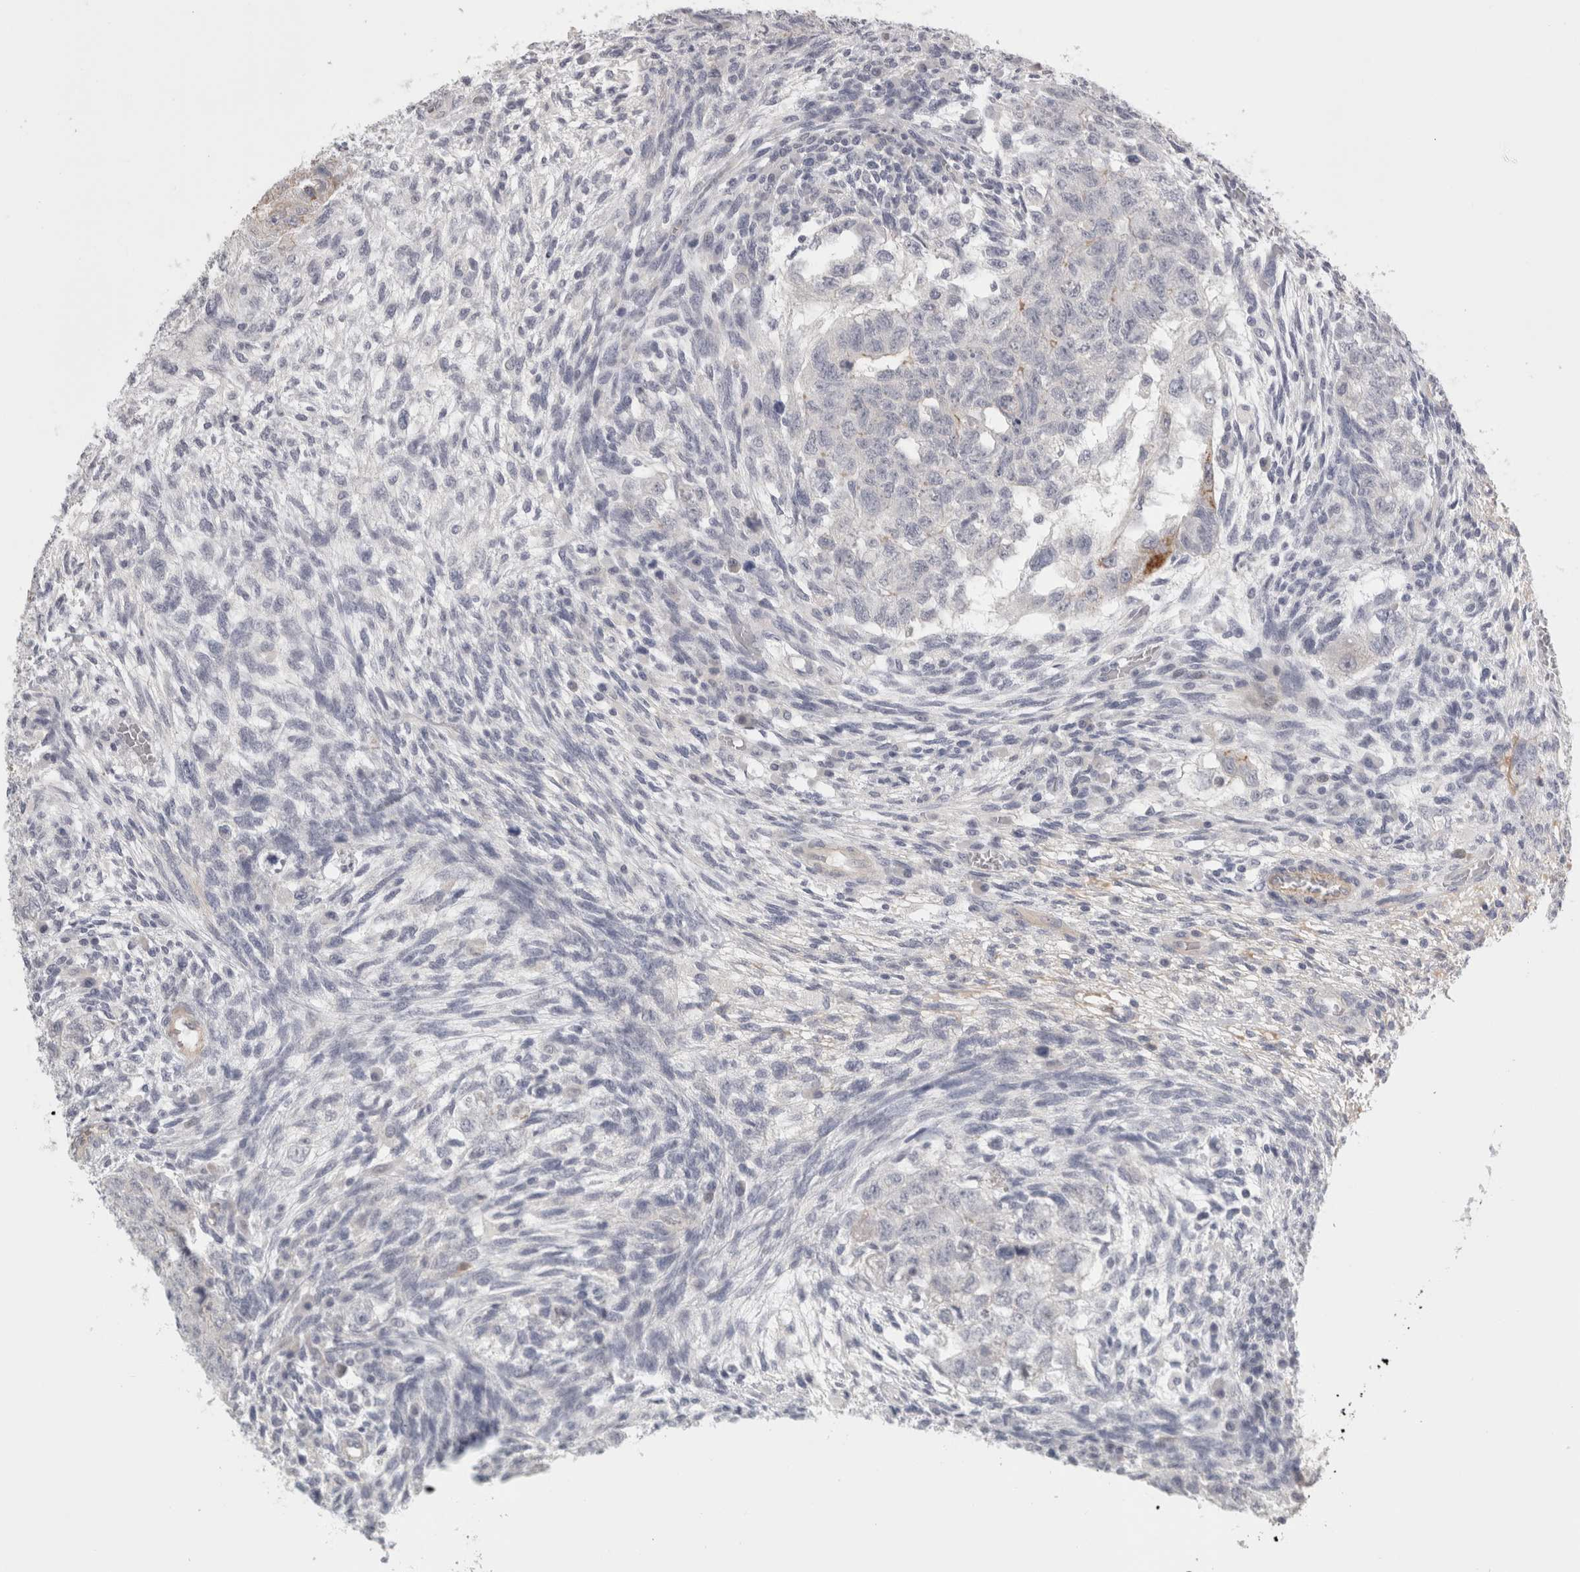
{"staining": {"intensity": "negative", "quantity": "none", "location": "none"}, "tissue": "testis cancer", "cell_type": "Tumor cells", "image_type": "cancer", "snomed": [{"axis": "morphology", "description": "Normal tissue, NOS"}, {"axis": "morphology", "description": "Carcinoma, Embryonal, NOS"}, {"axis": "topography", "description": "Testis"}], "caption": "Tumor cells are negative for brown protein staining in testis embryonal carcinoma.", "gene": "FBLIM1", "patient": {"sex": "male", "age": 36}}